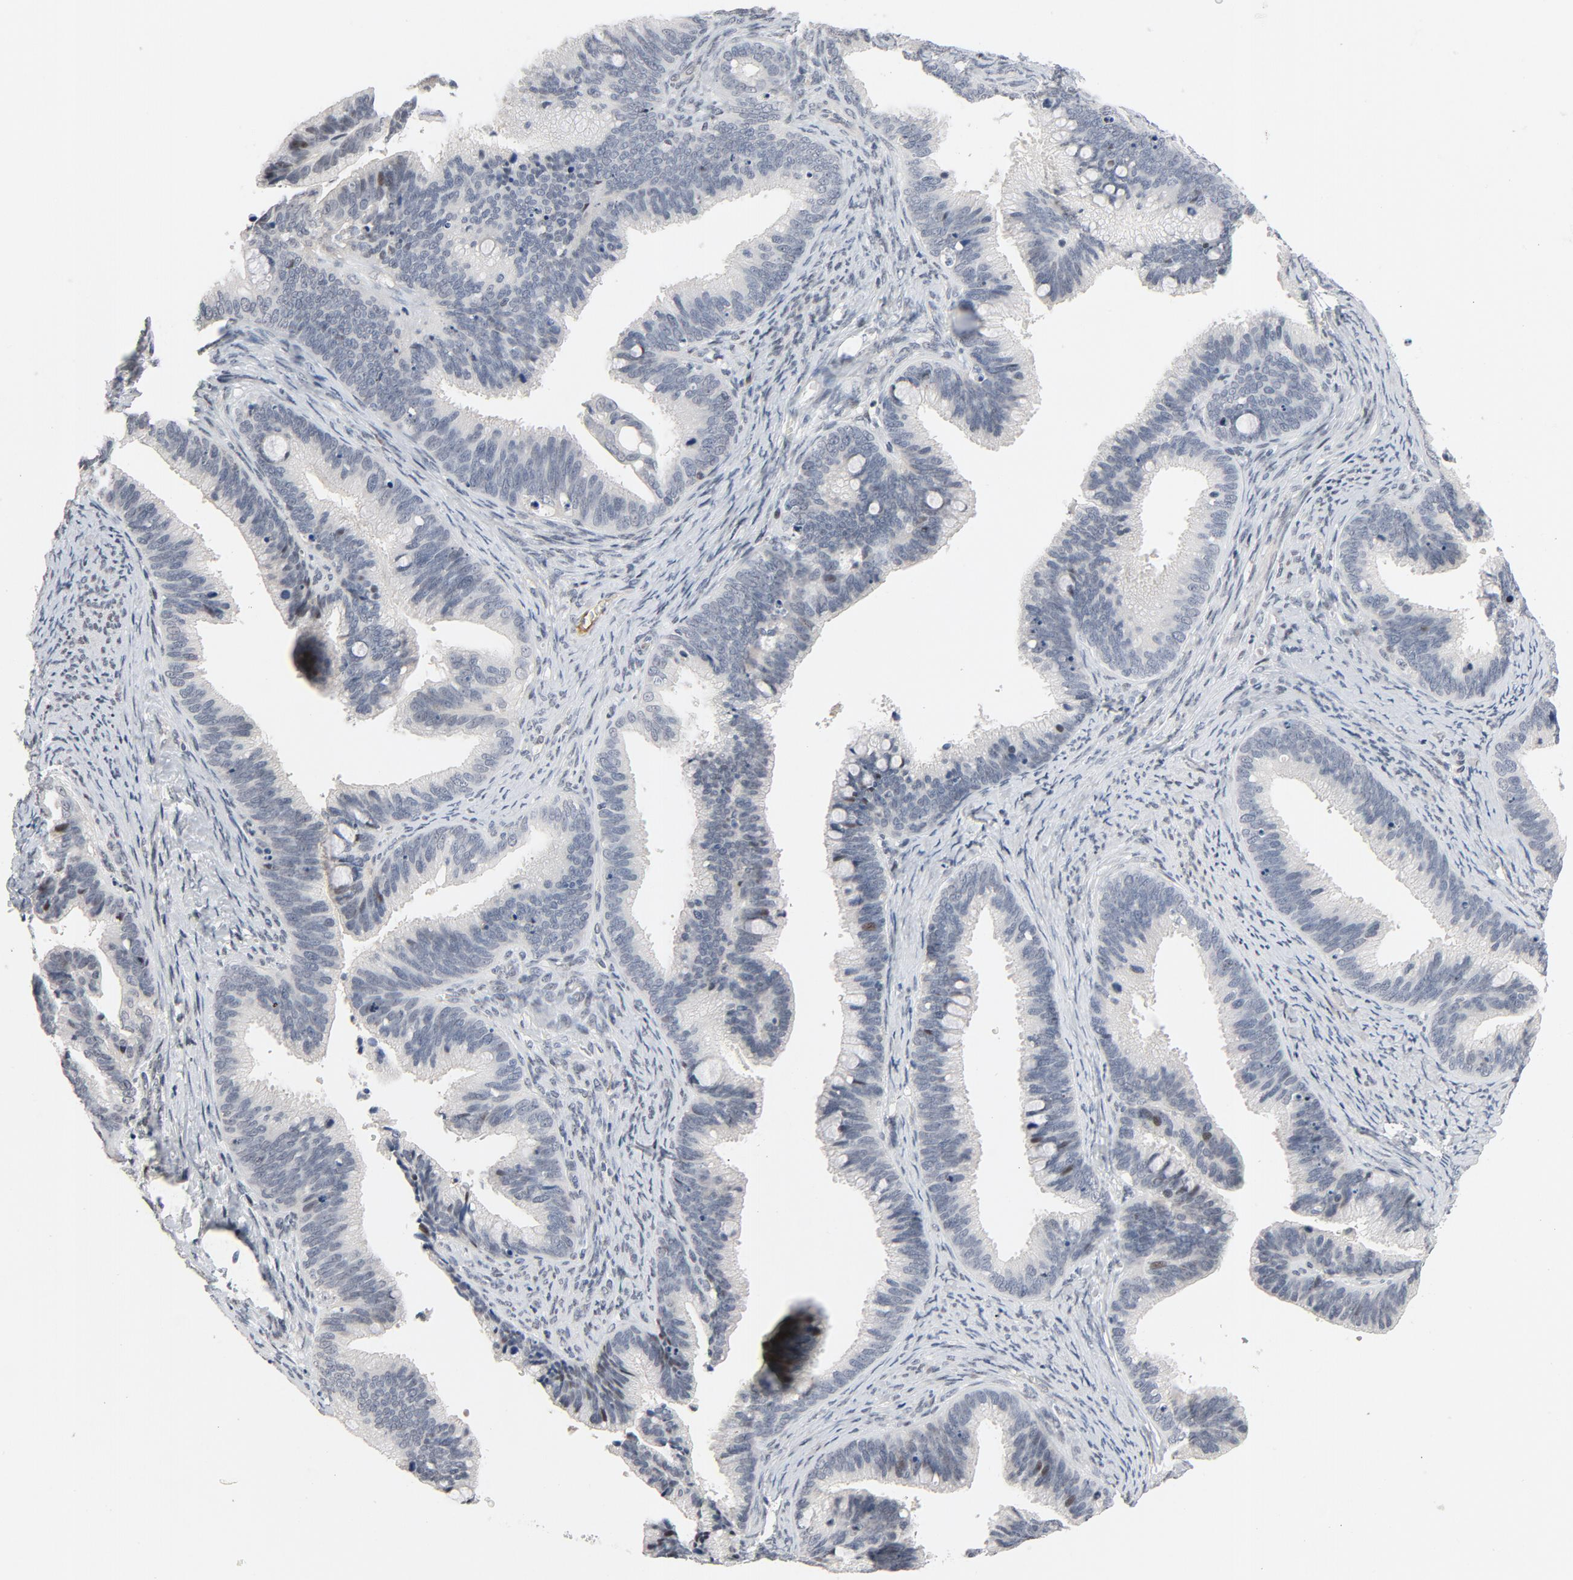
{"staining": {"intensity": "negative", "quantity": "none", "location": "none"}, "tissue": "cervical cancer", "cell_type": "Tumor cells", "image_type": "cancer", "snomed": [{"axis": "morphology", "description": "Adenocarcinoma, NOS"}, {"axis": "topography", "description": "Cervix"}], "caption": "High magnification brightfield microscopy of adenocarcinoma (cervical) stained with DAB (3,3'-diaminobenzidine) (brown) and counterstained with hematoxylin (blue): tumor cells show no significant staining. (DAB immunohistochemistry with hematoxylin counter stain).", "gene": "FSCB", "patient": {"sex": "female", "age": 47}}